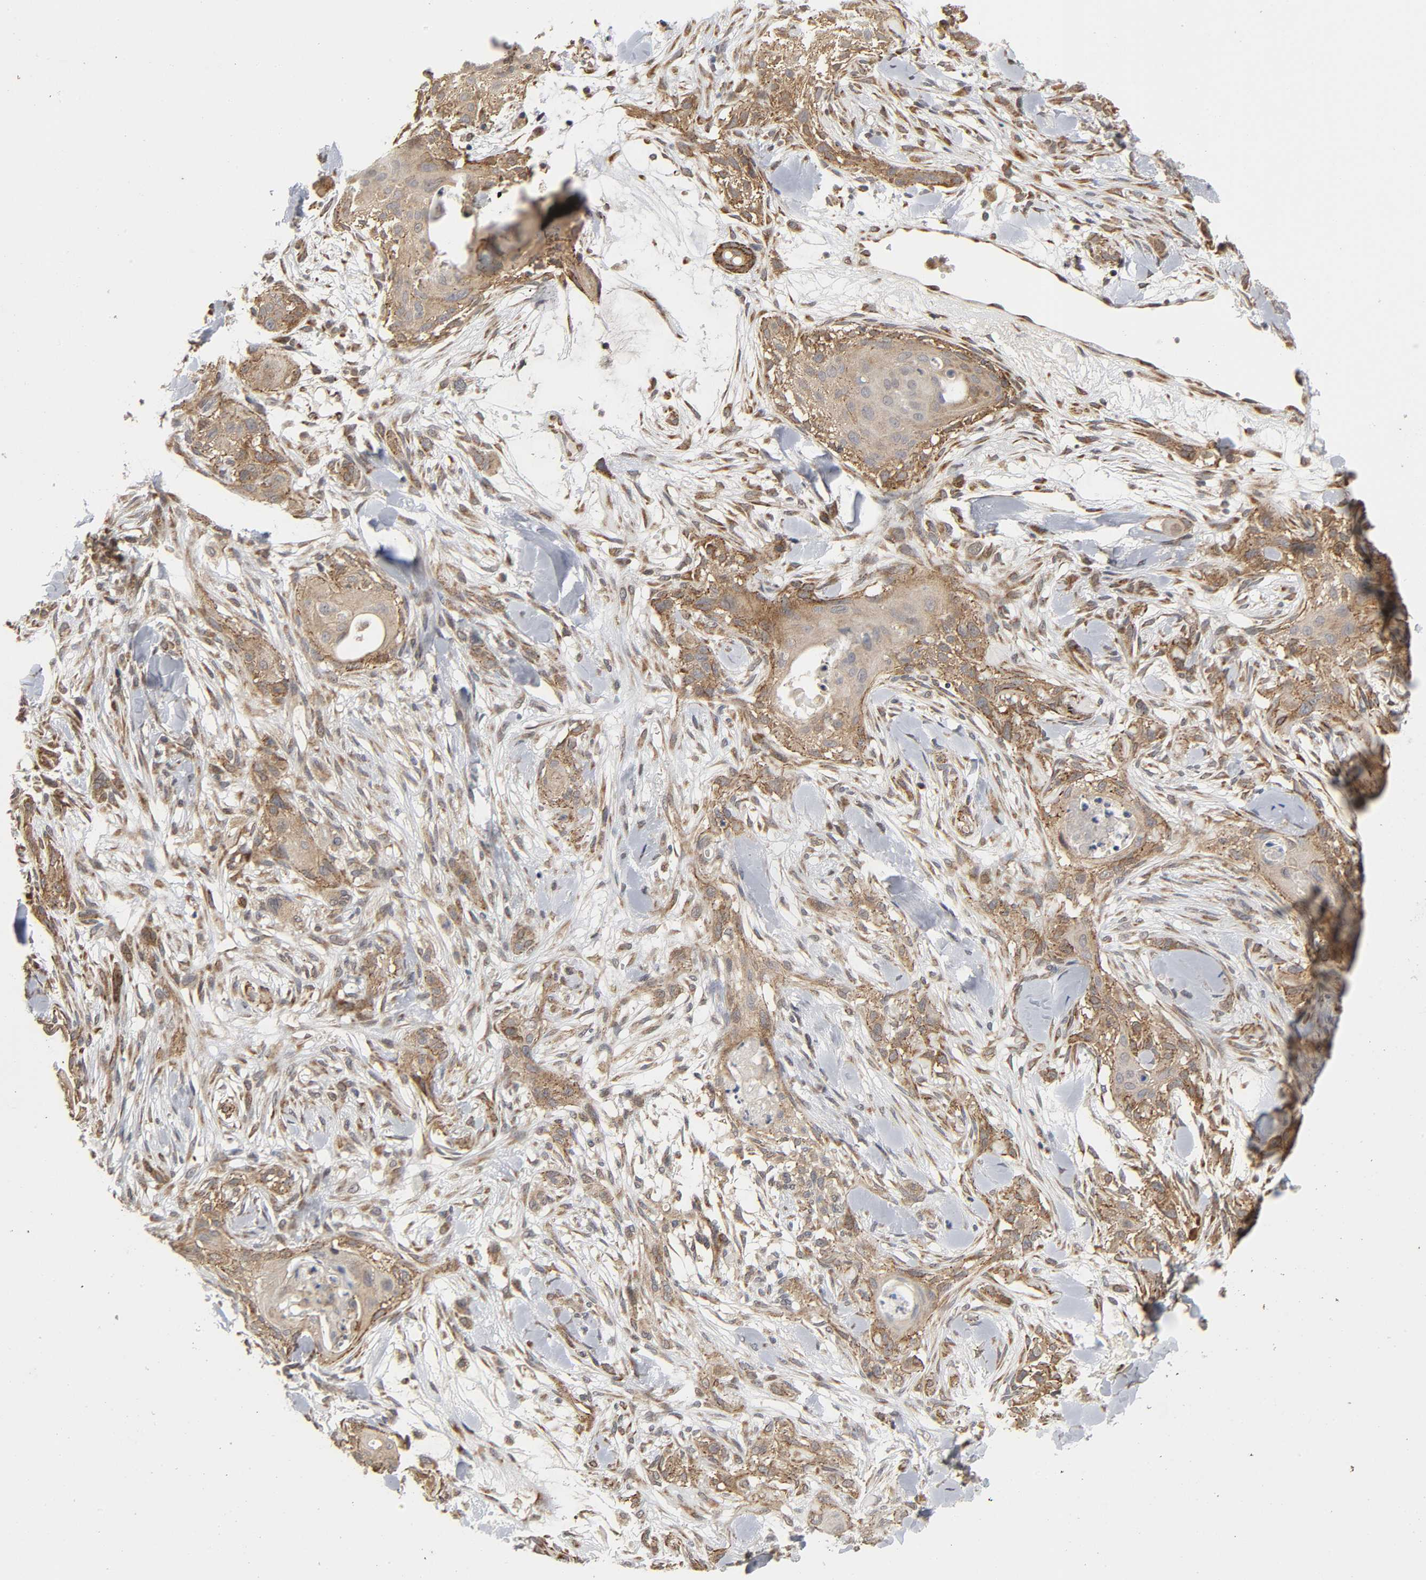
{"staining": {"intensity": "moderate", "quantity": ">75%", "location": "cytoplasmic/membranous"}, "tissue": "skin cancer", "cell_type": "Tumor cells", "image_type": "cancer", "snomed": [{"axis": "morphology", "description": "Squamous cell carcinoma, NOS"}, {"axis": "topography", "description": "Skin"}], "caption": "An image of human skin squamous cell carcinoma stained for a protein shows moderate cytoplasmic/membranous brown staining in tumor cells.", "gene": "SLC30A9", "patient": {"sex": "female", "age": 59}}